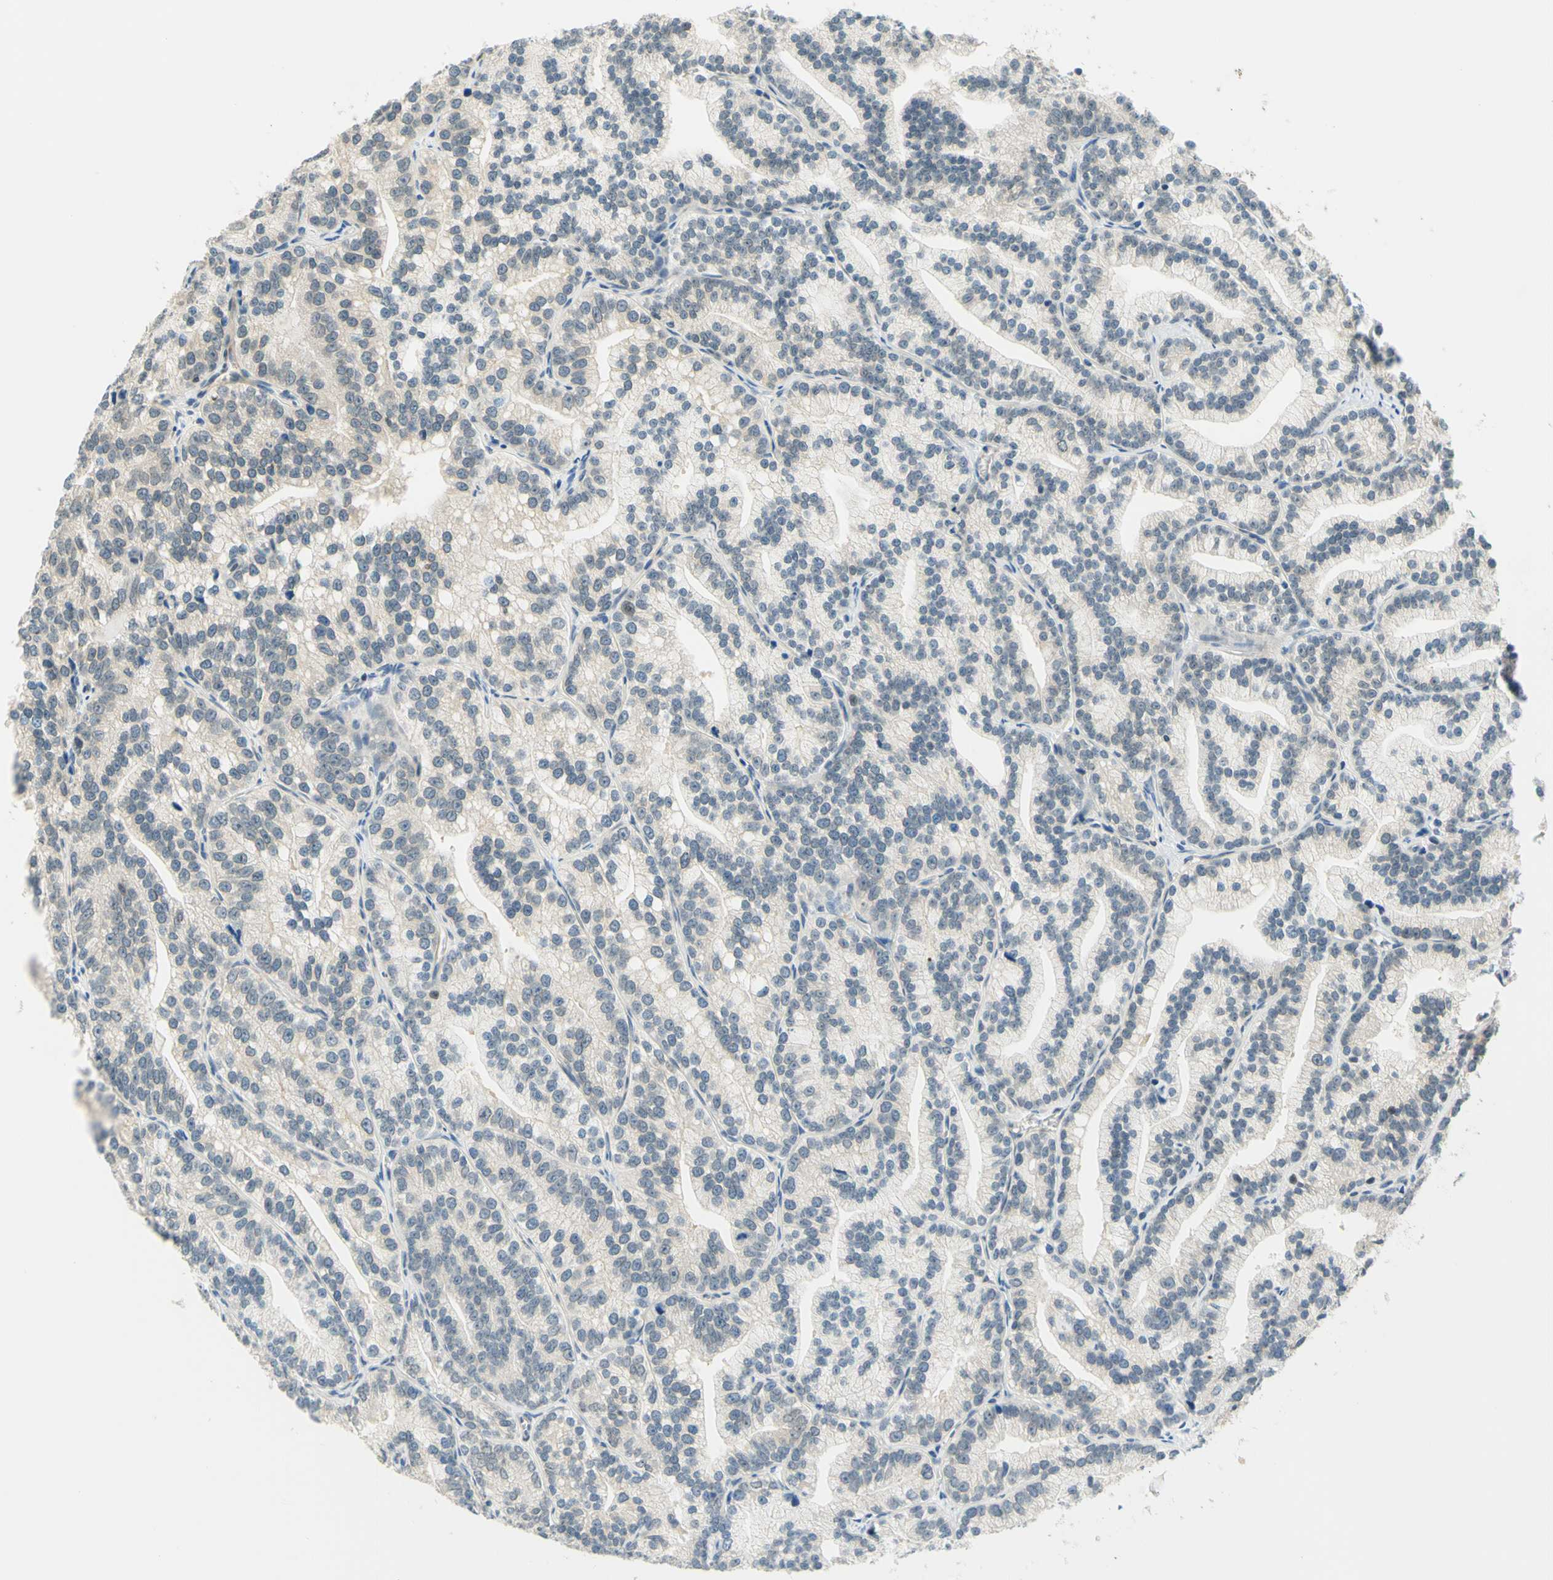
{"staining": {"intensity": "negative", "quantity": "none", "location": "none"}, "tissue": "prostate cancer", "cell_type": "Tumor cells", "image_type": "cancer", "snomed": [{"axis": "morphology", "description": "Adenocarcinoma, Low grade"}, {"axis": "topography", "description": "Prostate"}], "caption": "IHC photomicrograph of neoplastic tissue: human prostate low-grade adenocarcinoma stained with DAB demonstrates no significant protein positivity in tumor cells.", "gene": "C2CD2L", "patient": {"sex": "male", "age": 89}}